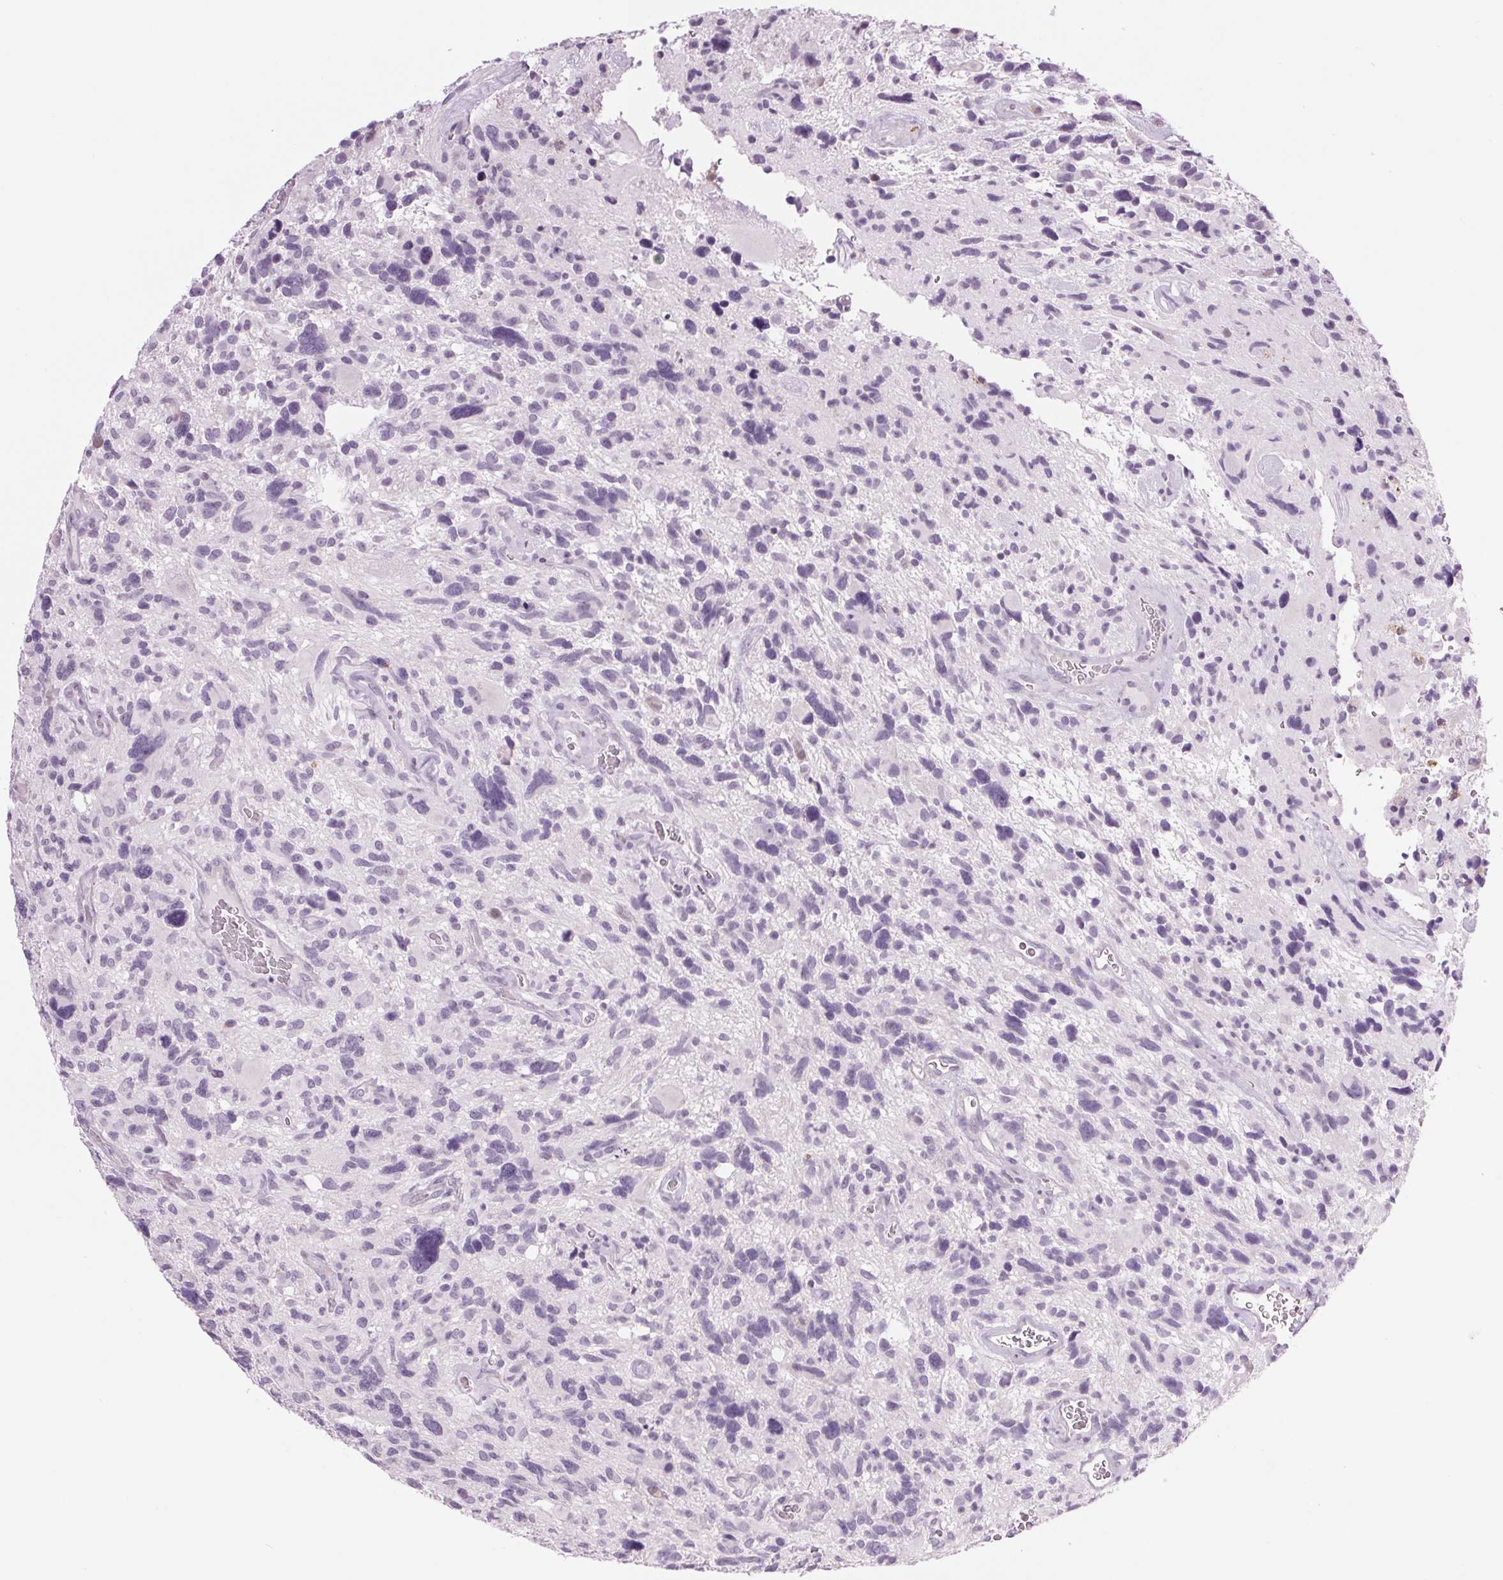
{"staining": {"intensity": "negative", "quantity": "none", "location": "none"}, "tissue": "glioma", "cell_type": "Tumor cells", "image_type": "cancer", "snomed": [{"axis": "morphology", "description": "Glioma, malignant, High grade"}, {"axis": "topography", "description": "Brain"}], "caption": "Malignant glioma (high-grade) was stained to show a protein in brown. There is no significant expression in tumor cells. The staining was performed using DAB (3,3'-diaminobenzidine) to visualize the protein expression in brown, while the nuclei were stained in blue with hematoxylin (Magnification: 20x).", "gene": "MPO", "patient": {"sex": "male", "age": 49}}